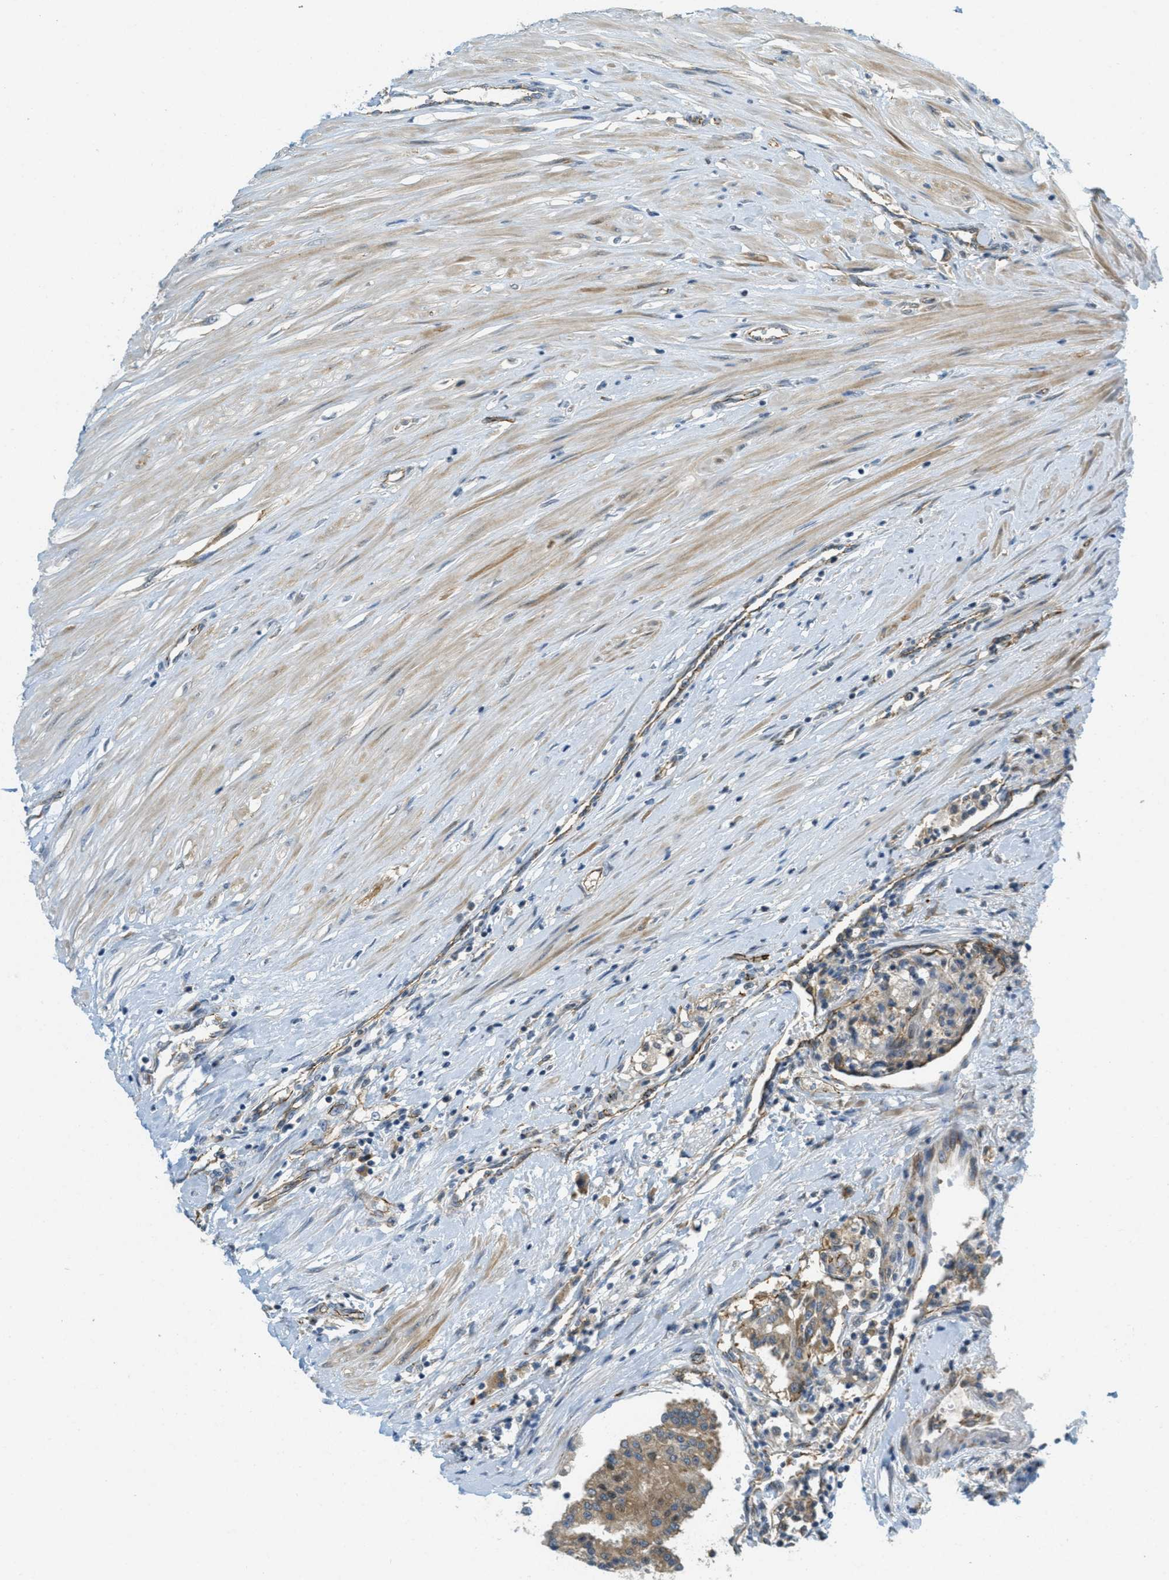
{"staining": {"intensity": "weak", "quantity": ">75%", "location": "cytoplasmic/membranous"}, "tissue": "seminal vesicle", "cell_type": "Glandular cells", "image_type": "normal", "snomed": [{"axis": "morphology", "description": "Normal tissue, NOS"}, {"axis": "morphology", "description": "Adenocarcinoma, High grade"}, {"axis": "topography", "description": "Prostate"}, {"axis": "topography", "description": "Seminal veicle"}], "caption": "Seminal vesicle was stained to show a protein in brown. There is low levels of weak cytoplasmic/membranous staining in approximately >75% of glandular cells. (Brightfield microscopy of DAB IHC at high magnification).", "gene": "JCAD", "patient": {"sex": "male", "age": 55}}